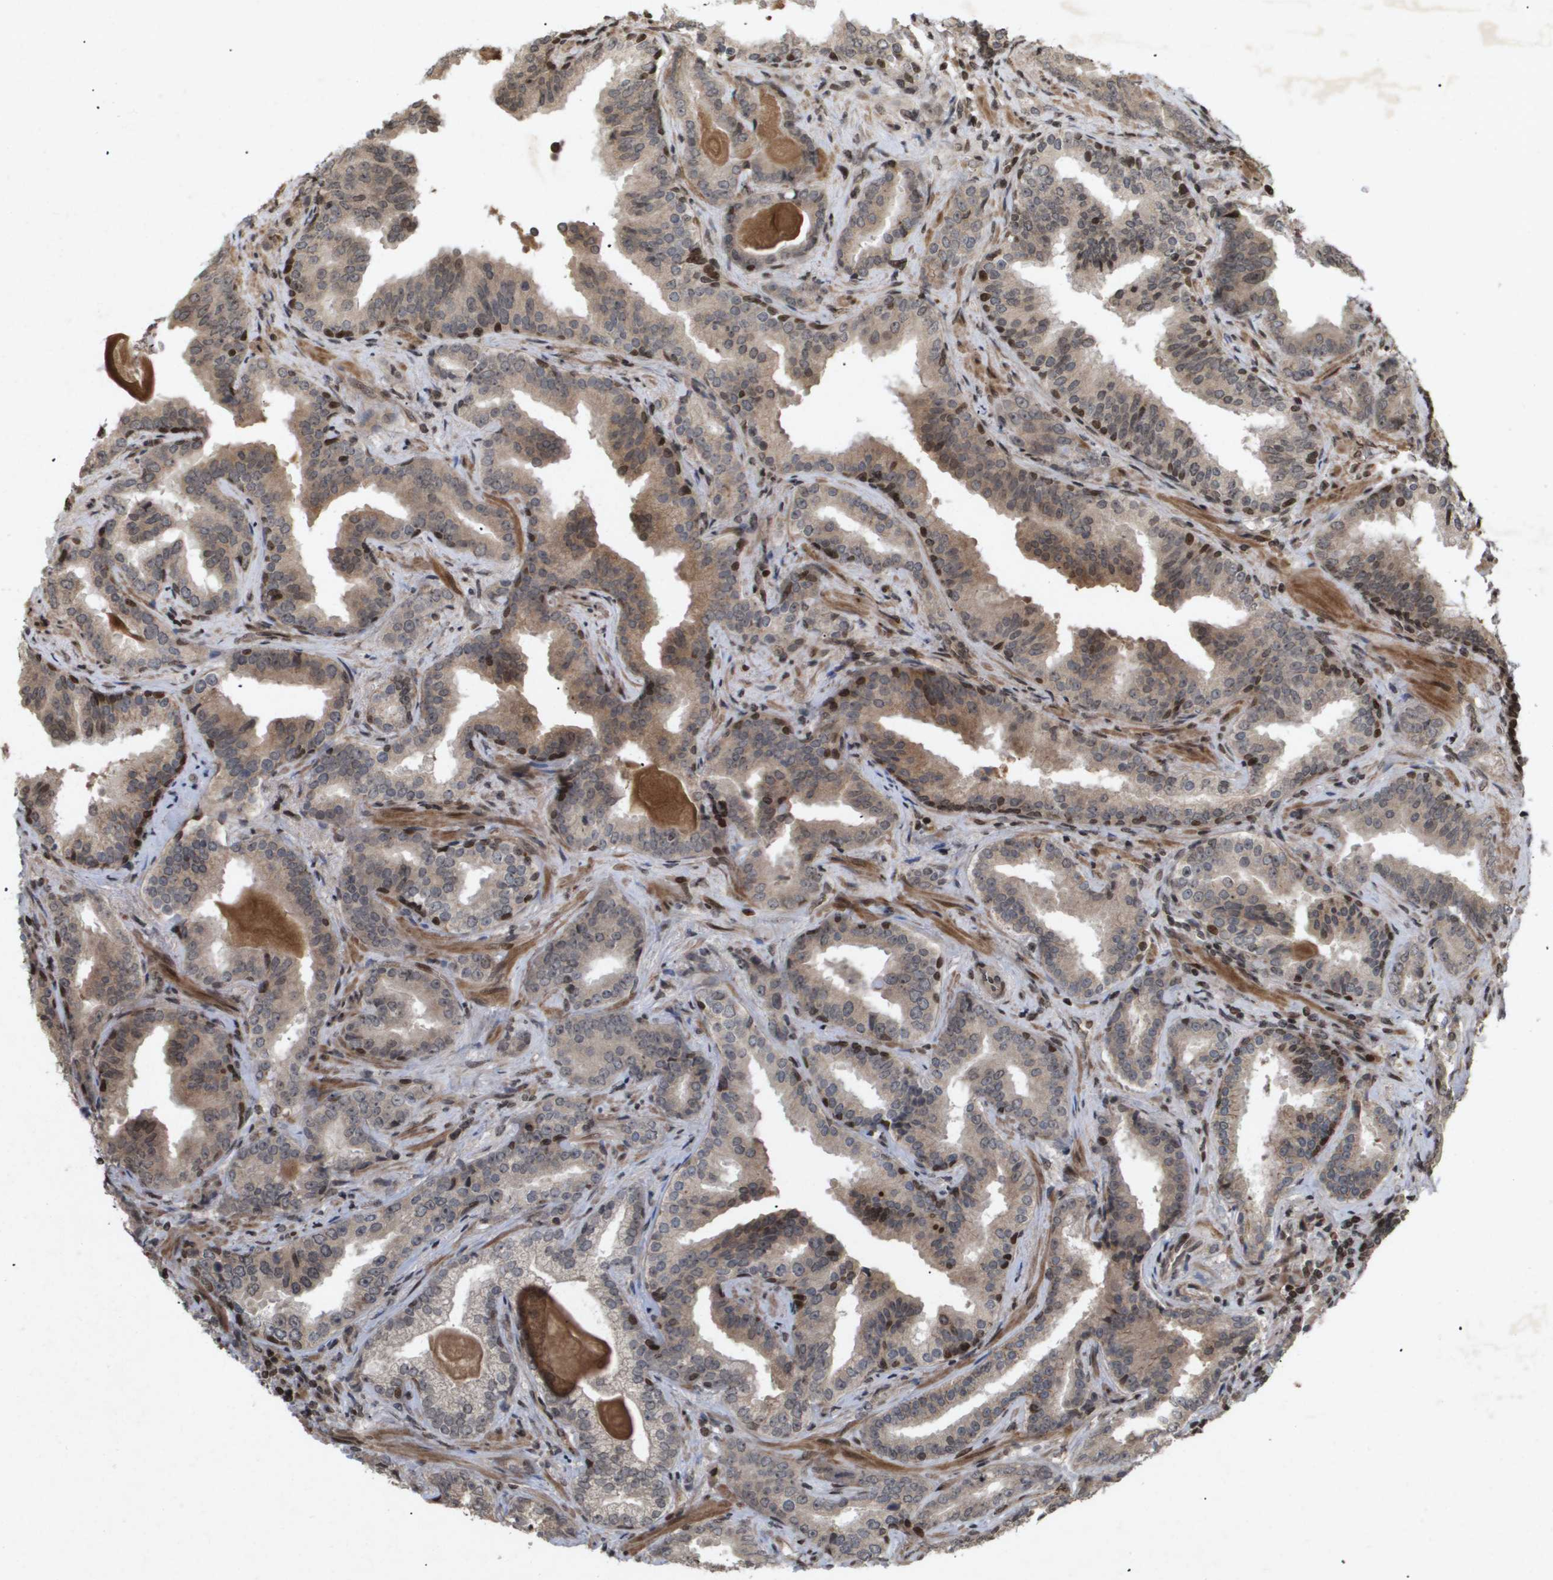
{"staining": {"intensity": "weak", "quantity": ">75%", "location": "cytoplasmic/membranous,nuclear"}, "tissue": "prostate cancer", "cell_type": "Tumor cells", "image_type": "cancer", "snomed": [{"axis": "morphology", "description": "Adenocarcinoma, Low grade"}, {"axis": "topography", "description": "Prostate"}], "caption": "The photomicrograph demonstrates staining of prostate cancer (low-grade adenocarcinoma), revealing weak cytoplasmic/membranous and nuclear protein positivity (brown color) within tumor cells.", "gene": "HSPA6", "patient": {"sex": "male", "age": 60}}